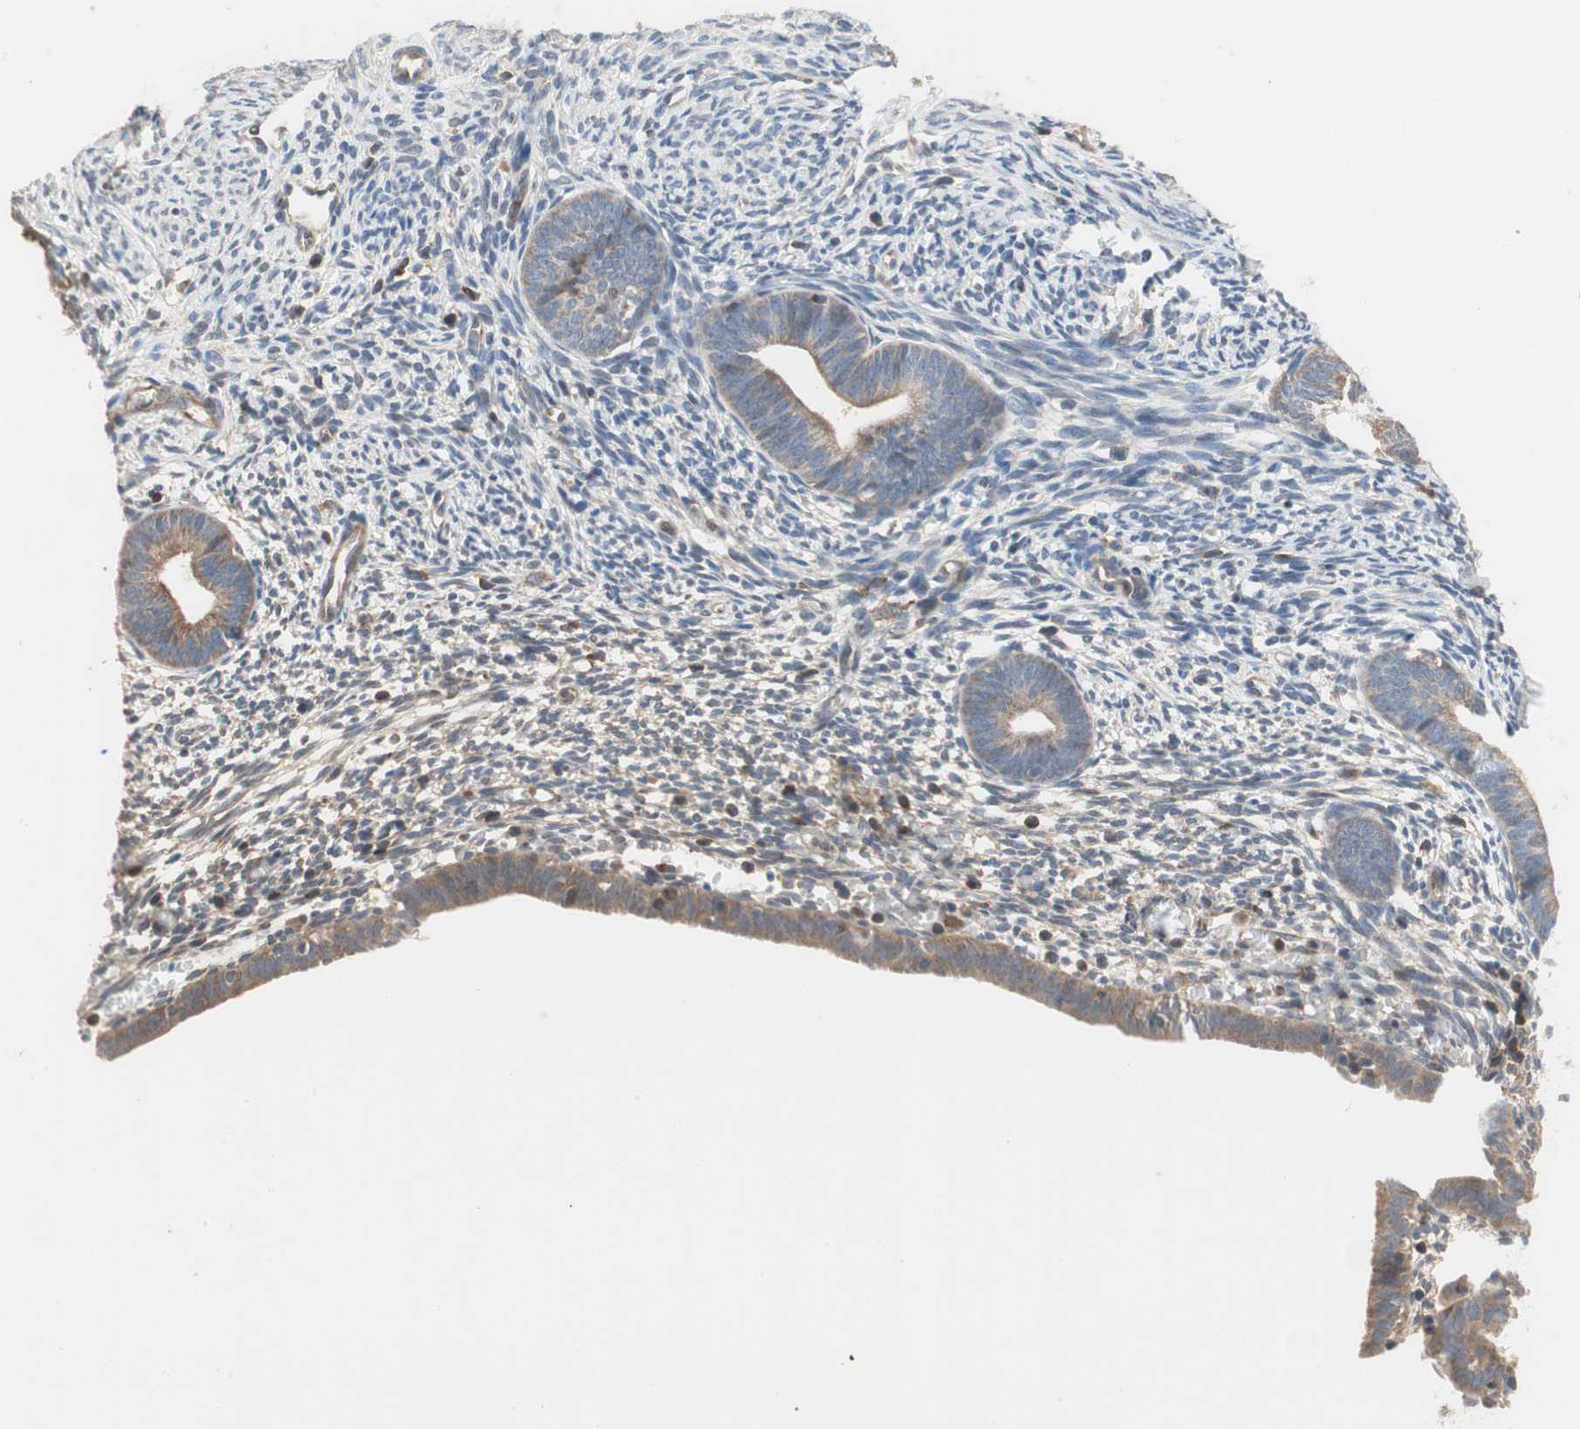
{"staining": {"intensity": "weak", "quantity": "25%-75%", "location": "cytoplasmic/membranous"}, "tissue": "endometrium", "cell_type": "Cells in endometrial stroma", "image_type": "normal", "snomed": [{"axis": "morphology", "description": "Normal tissue, NOS"}, {"axis": "morphology", "description": "Atrophy, NOS"}, {"axis": "topography", "description": "Uterus"}, {"axis": "topography", "description": "Endometrium"}], "caption": "A high-resolution image shows immunohistochemistry (IHC) staining of benign endometrium, which displays weak cytoplasmic/membranous expression in approximately 25%-75% of cells in endometrial stroma.", "gene": "MAP4K2", "patient": {"sex": "female", "age": 68}}